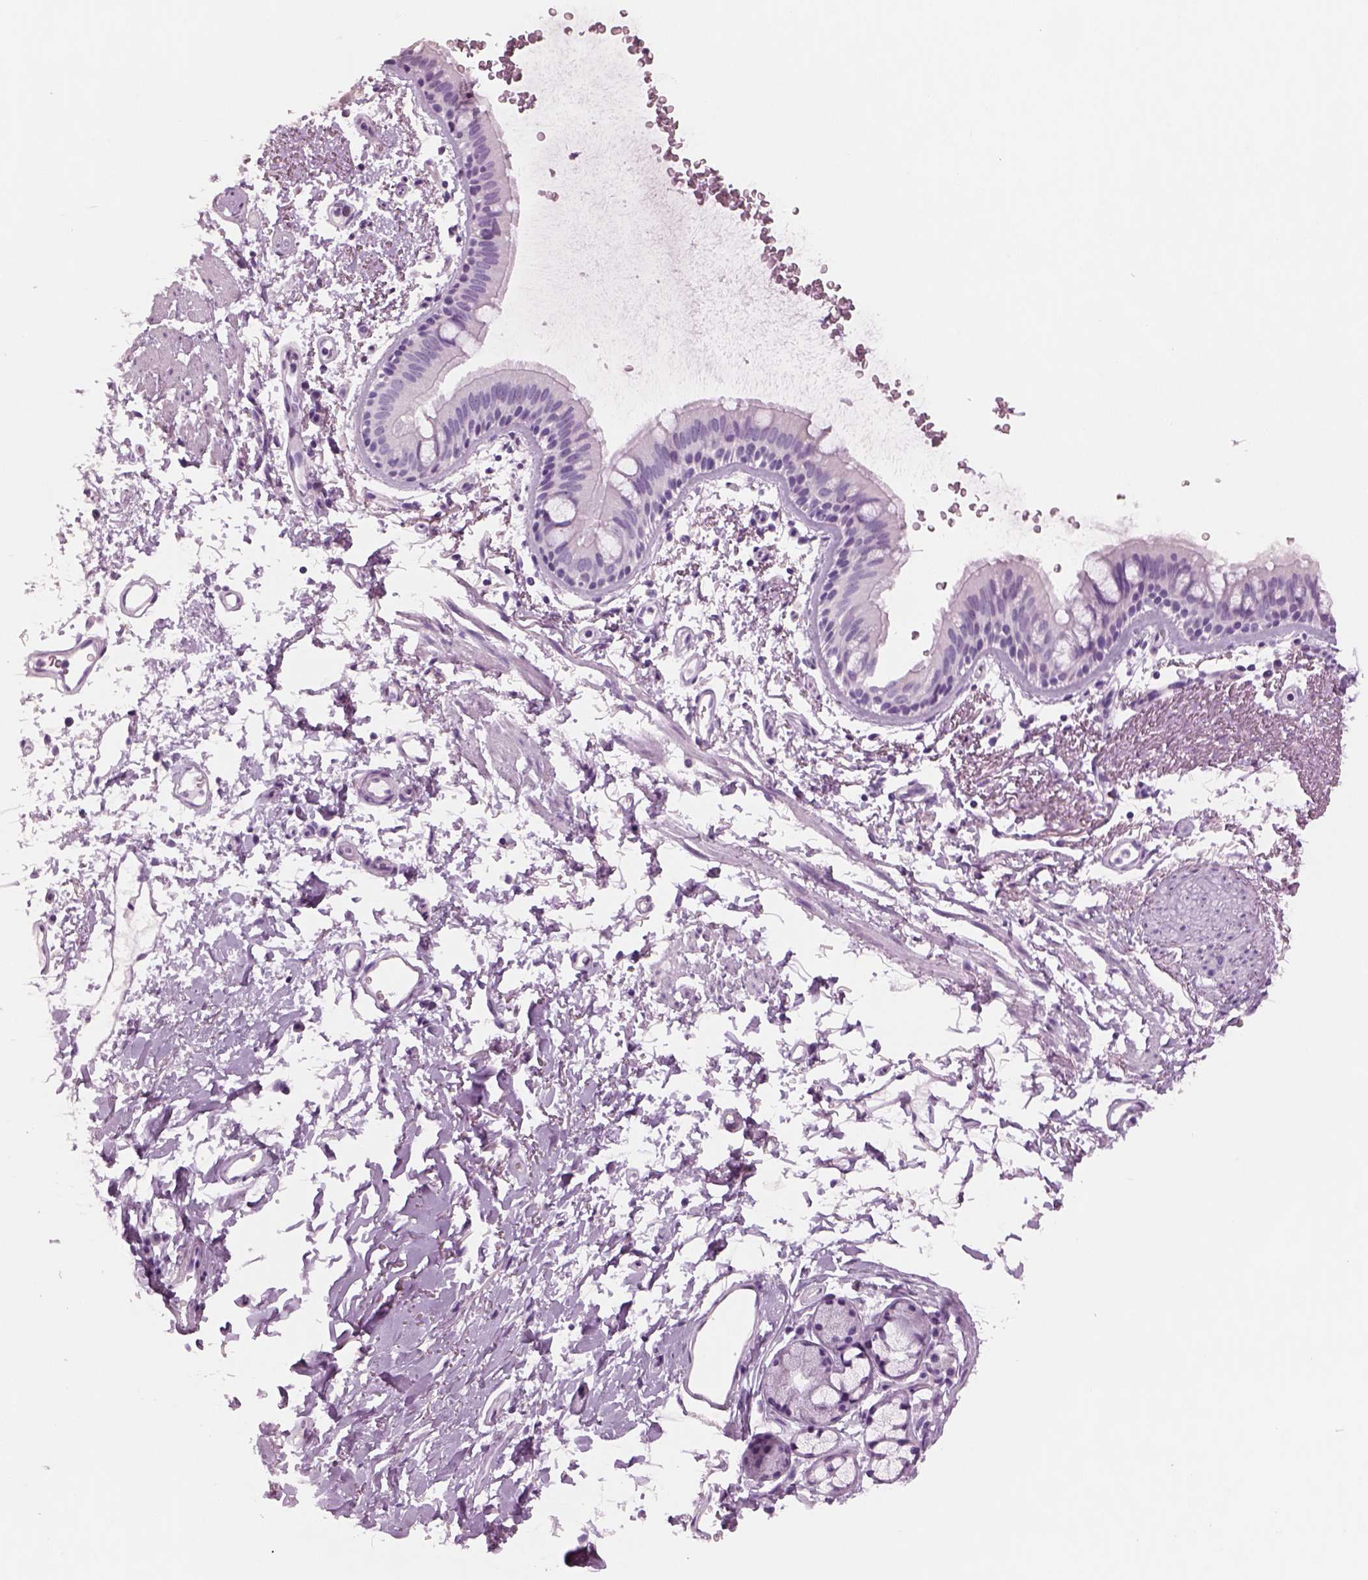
{"staining": {"intensity": "negative", "quantity": "none", "location": "none"}, "tissue": "bronchus", "cell_type": "Respiratory epithelial cells", "image_type": "normal", "snomed": [{"axis": "morphology", "description": "Normal tissue, NOS"}, {"axis": "topography", "description": "Lymph node"}, {"axis": "topography", "description": "Bronchus"}], "caption": "DAB (3,3'-diaminobenzidine) immunohistochemical staining of normal bronchus reveals no significant positivity in respiratory epithelial cells.", "gene": "RHO", "patient": {"sex": "female", "age": 70}}